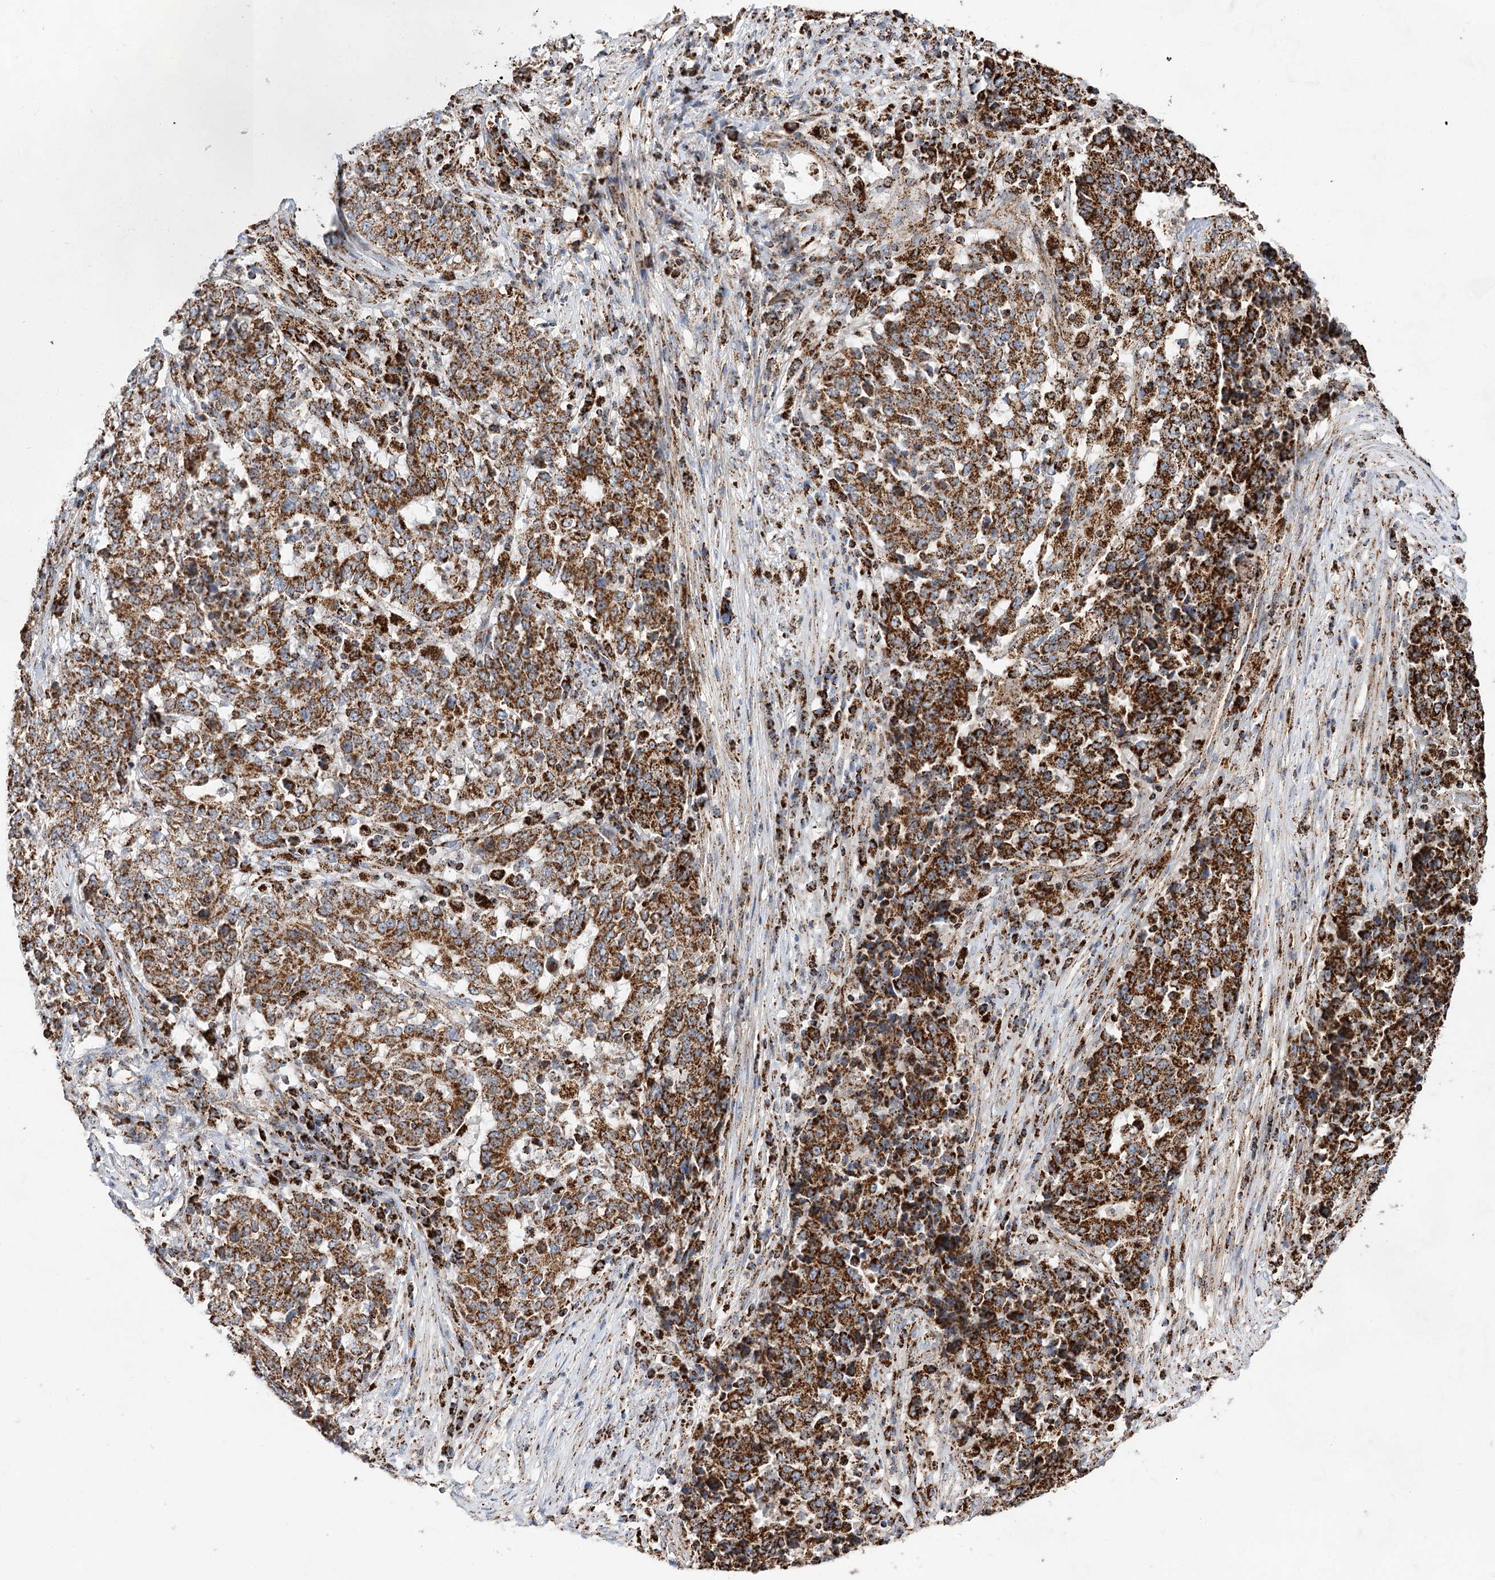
{"staining": {"intensity": "strong", "quantity": ">75%", "location": "cytoplasmic/membranous"}, "tissue": "stomach cancer", "cell_type": "Tumor cells", "image_type": "cancer", "snomed": [{"axis": "morphology", "description": "Adenocarcinoma, NOS"}, {"axis": "topography", "description": "Stomach"}], "caption": "IHC of stomach cancer (adenocarcinoma) displays high levels of strong cytoplasmic/membranous expression in approximately >75% of tumor cells. (DAB (3,3'-diaminobenzidine) = brown stain, brightfield microscopy at high magnification).", "gene": "NADK2", "patient": {"sex": "male", "age": 59}}